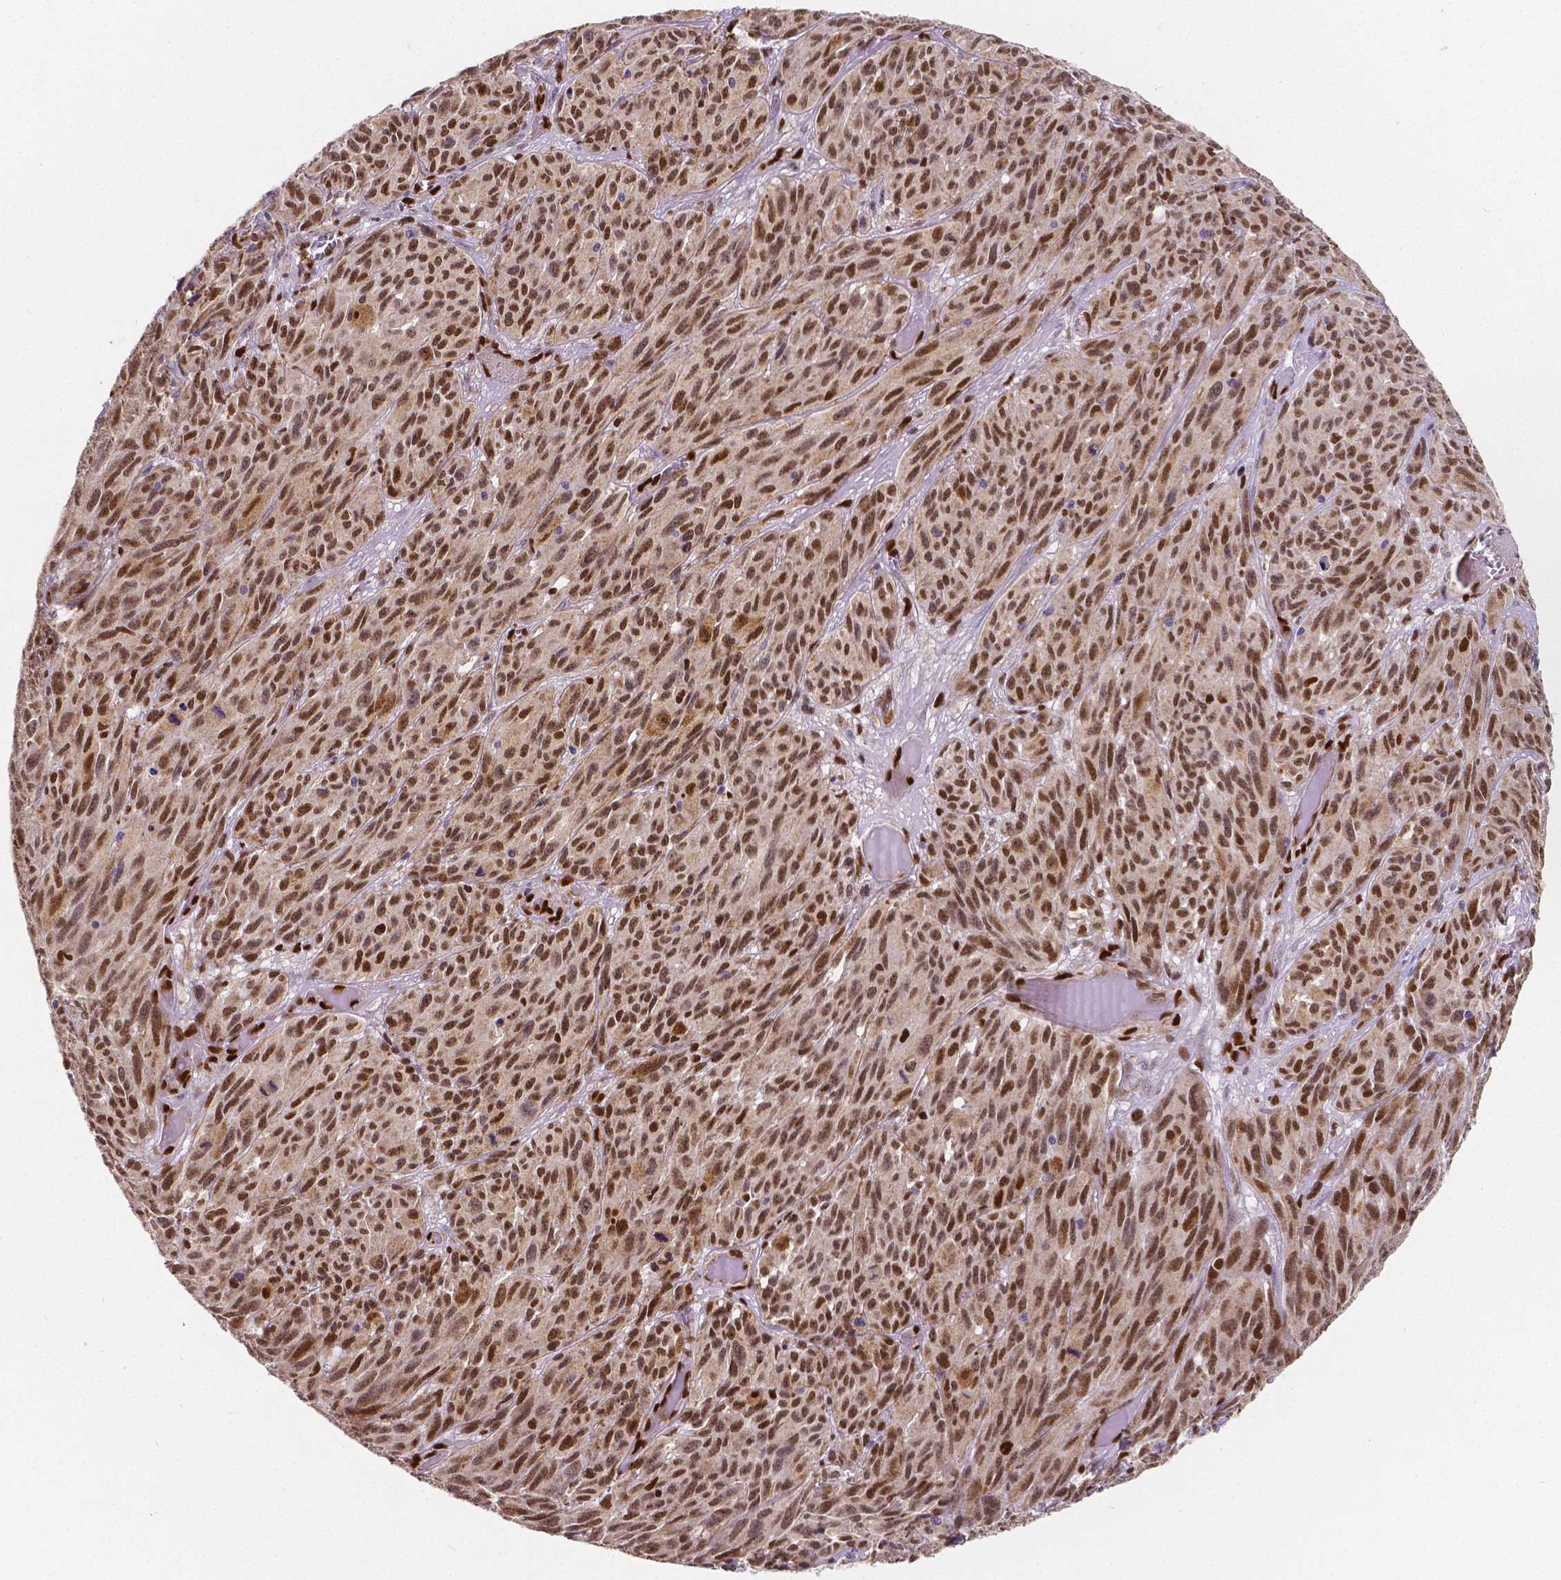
{"staining": {"intensity": "strong", "quantity": ">75%", "location": "nuclear"}, "tissue": "melanoma", "cell_type": "Tumor cells", "image_type": "cancer", "snomed": [{"axis": "morphology", "description": "Malignant melanoma, NOS"}, {"axis": "topography", "description": "Vulva, labia, clitoris and Bartholin´s gland, NO"}], "caption": "About >75% of tumor cells in malignant melanoma reveal strong nuclear protein expression as visualized by brown immunohistochemical staining.", "gene": "MEF2C", "patient": {"sex": "female", "age": 75}}